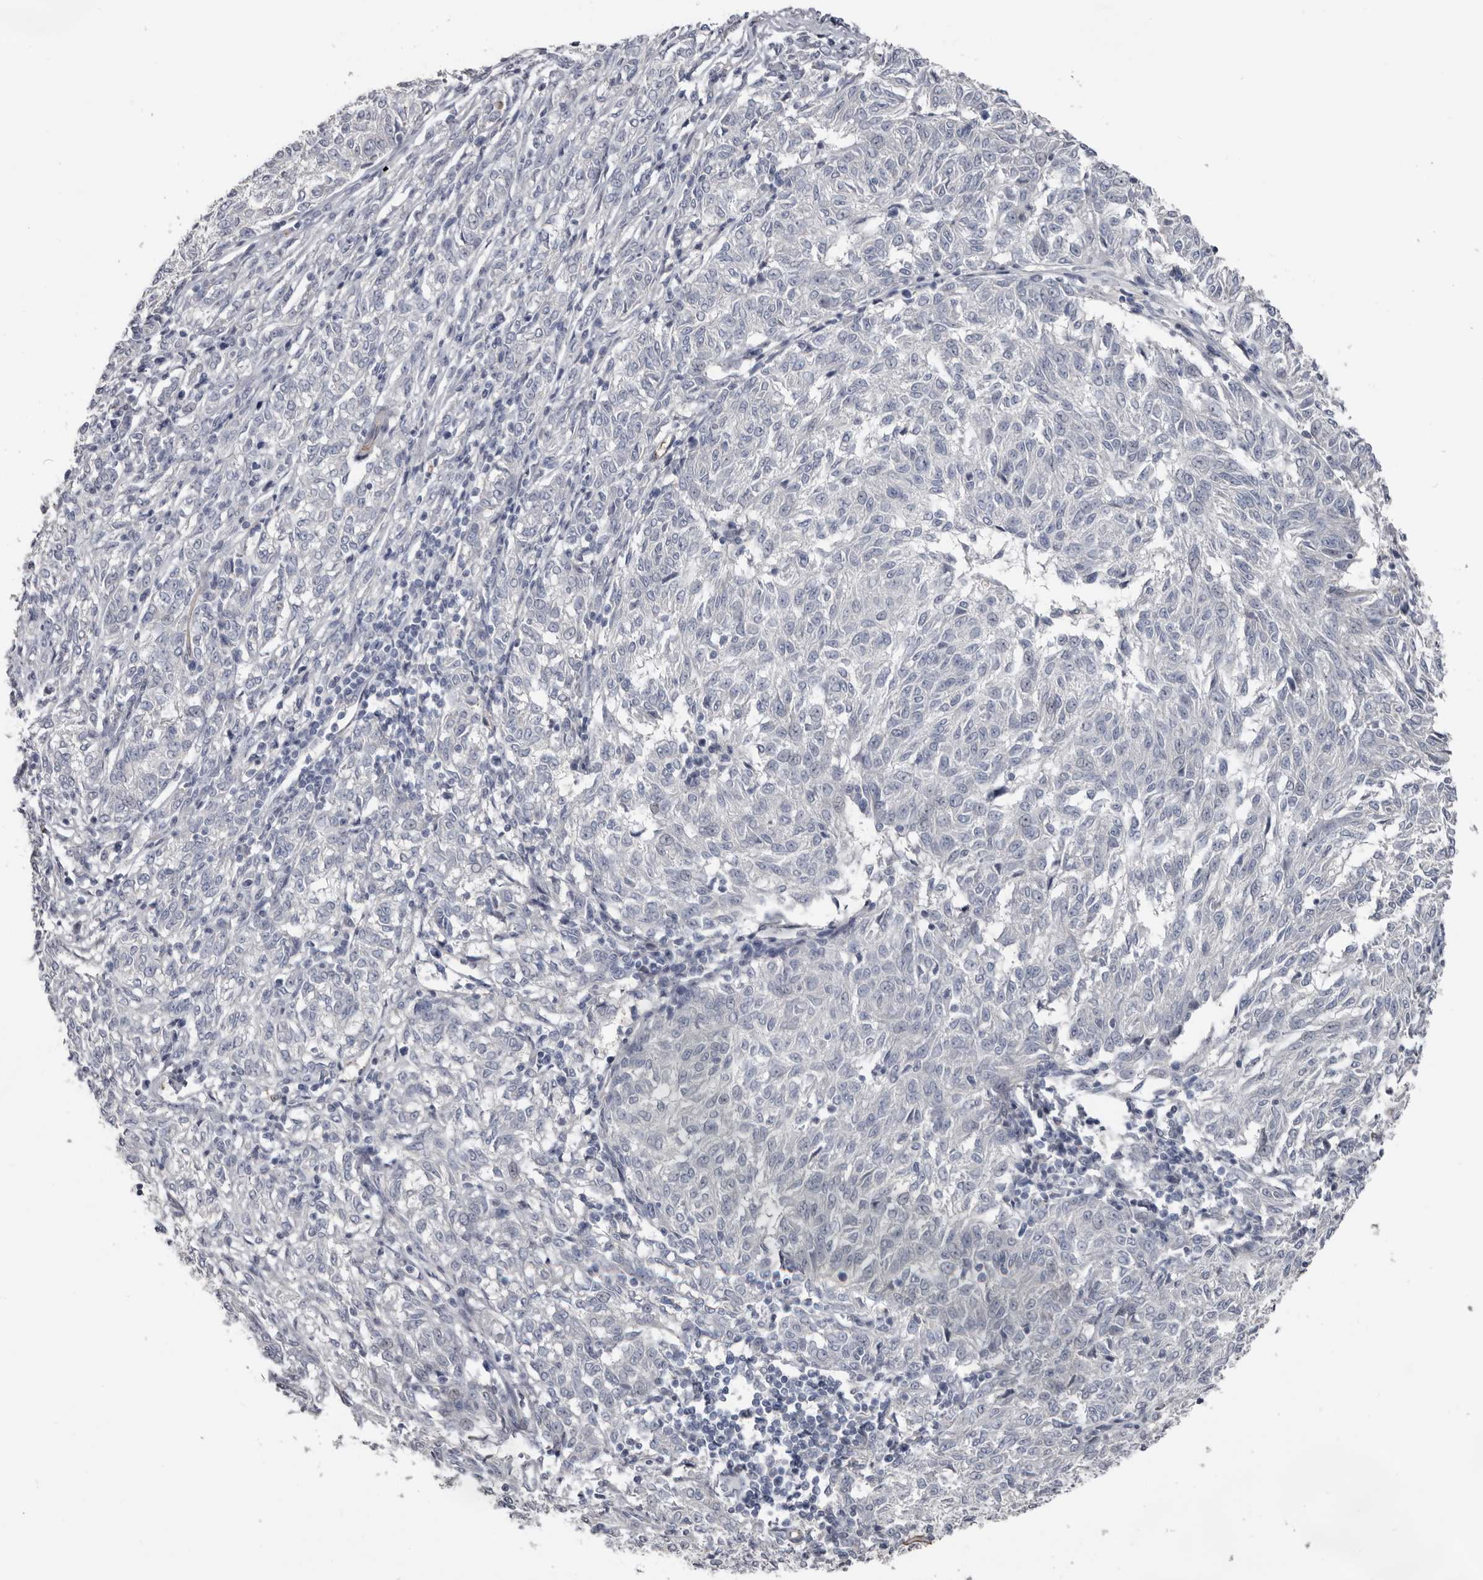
{"staining": {"intensity": "negative", "quantity": "none", "location": "none"}, "tissue": "melanoma", "cell_type": "Tumor cells", "image_type": "cancer", "snomed": [{"axis": "morphology", "description": "Malignant melanoma, NOS"}, {"axis": "topography", "description": "Skin"}], "caption": "This is a micrograph of IHC staining of melanoma, which shows no staining in tumor cells. Brightfield microscopy of immunohistochemistry (IHC) stained with DAB (3,3'-diaminobenzidine) (brown) and hematoxylin (blue), captured at high magnification.", "gene": "FABP7", "patient": {"sex": "female", "age": 72}}